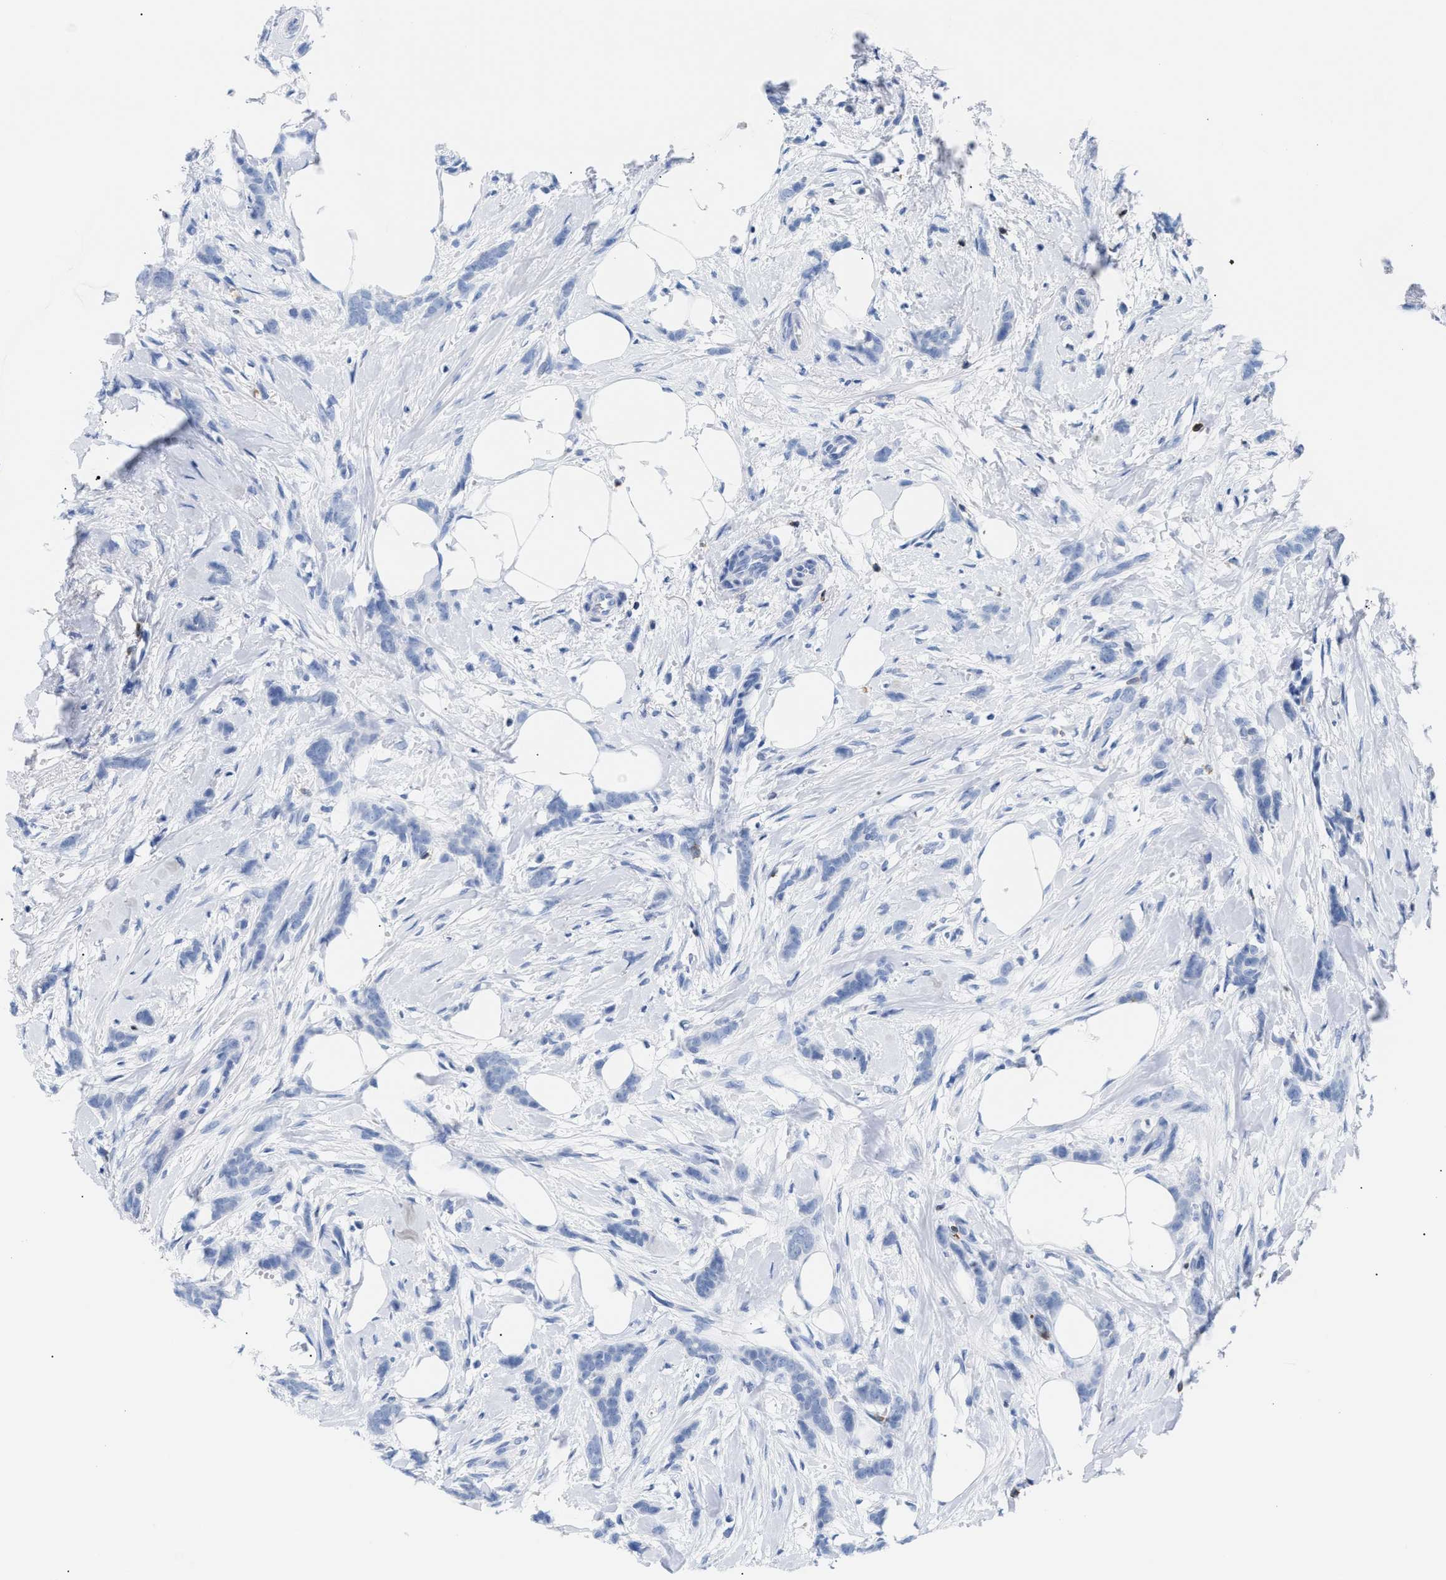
{"staining": {"intensity": "negative", "quantity": "none", "location": "none"}, "tissue": "breast cancer", "cell_type": "Tumor cells", "image_type": "cancer", "snomed": [{"axis": "morphology", "description": "Lobular carcinoma, in situ"}, {"axis": "morphology", "description": "Lobular carcinoma"}, {"axis": "topography", "description": "Breast"}], "caption": "DAB (3,3'-diaminobenzidine) immunohistochemical staining of breast lobular carcinoma reveals no significant expression in tumor cells.", "gene": "LCP1", "patient": {"sex": "female", "age": 41}}